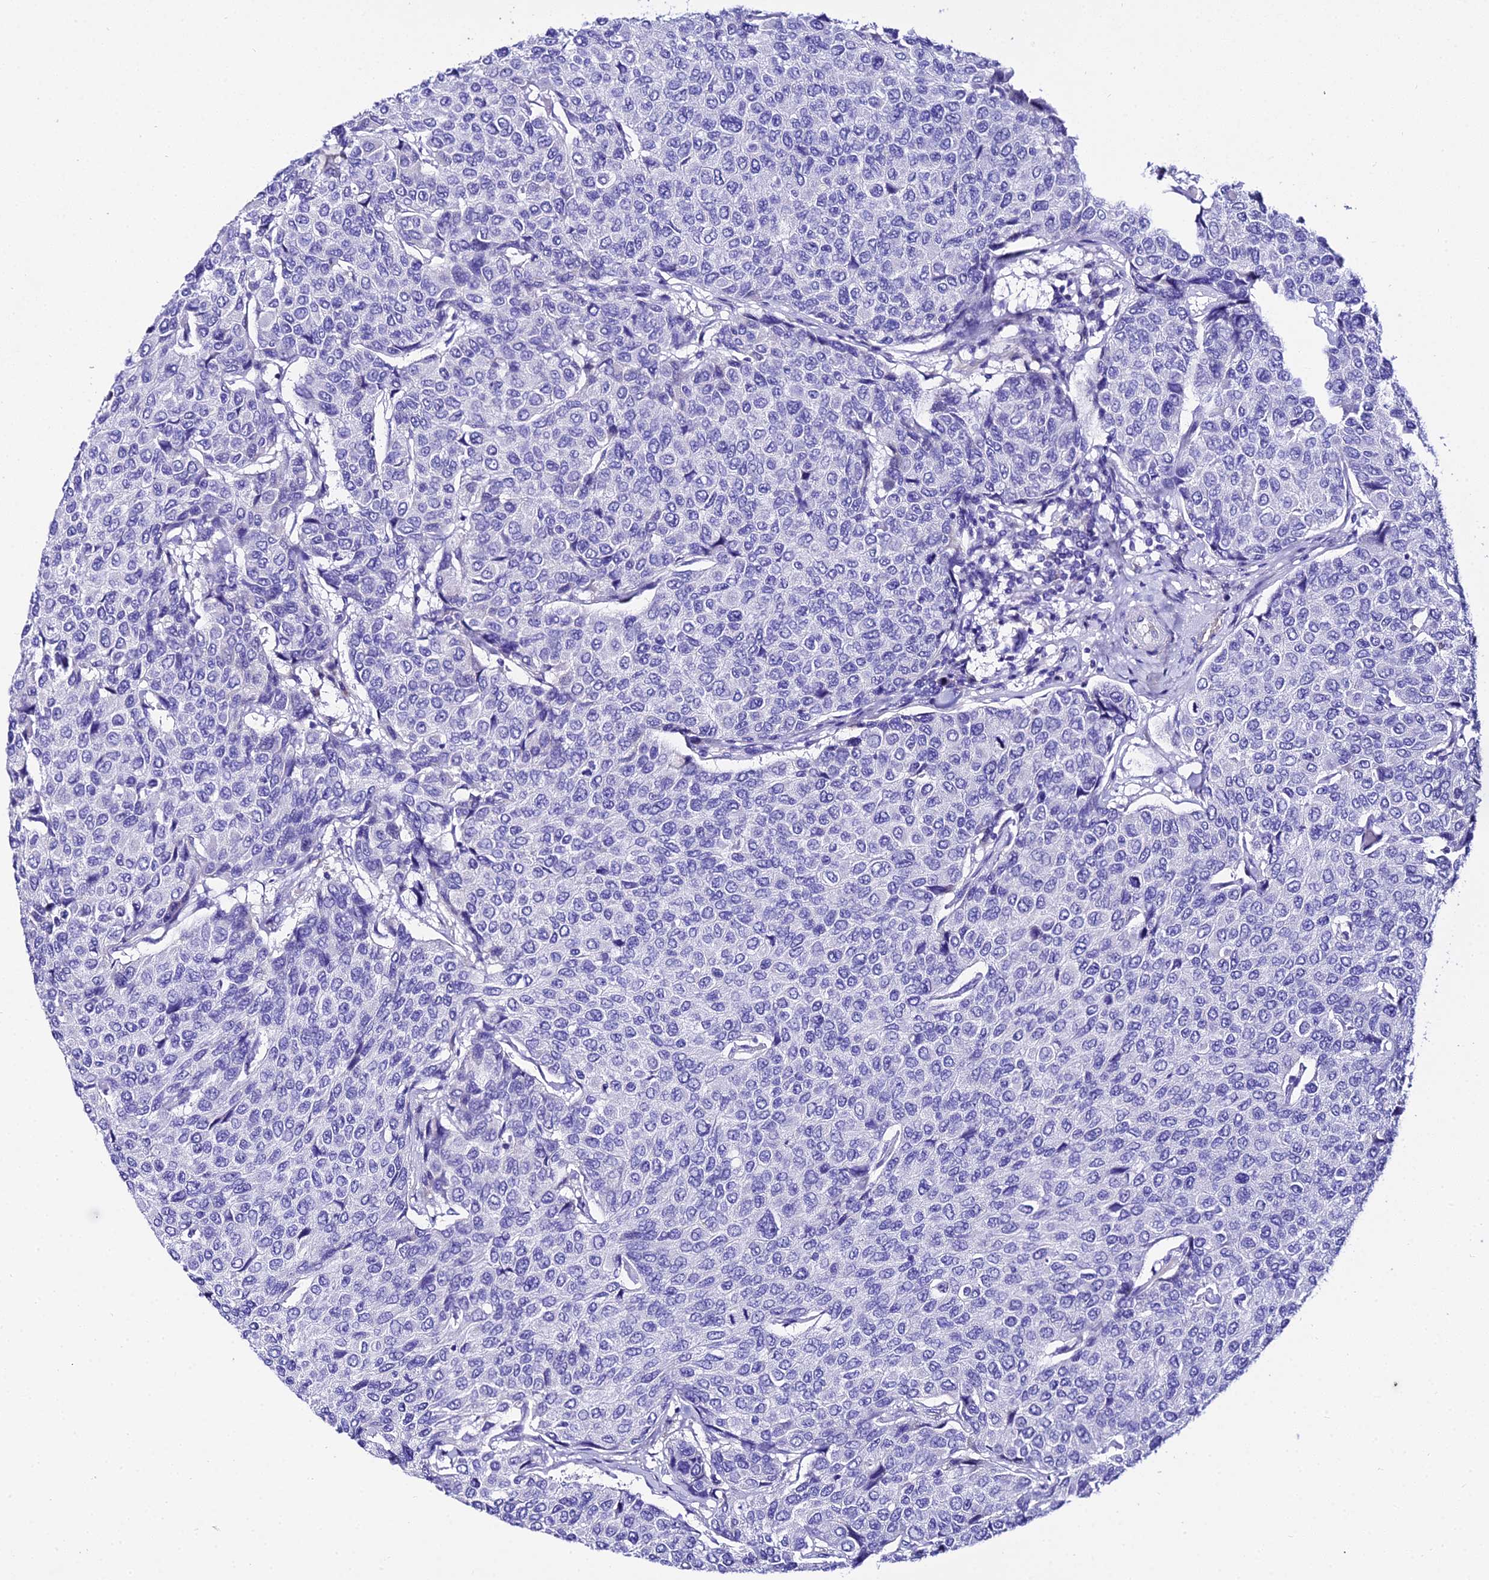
{"staining": {"intensity": "negative", "quantity": "none", "location": "none"}, "tissue": "breast cancer", "cell_type": "Tumor cells", "image_type": "cancer", "snomed": [{"axis": "morphology", "description": "Duct carcinoma"}, {"axis": "topography", "description": "Breast"}], "caption": "Human breast intraductal carcinoma stained for a protein using immunohistochemistry reveals no expression in tumor cells.", "gene": "DEFB106A", "patient": {"sex": "female", "age": 55}}